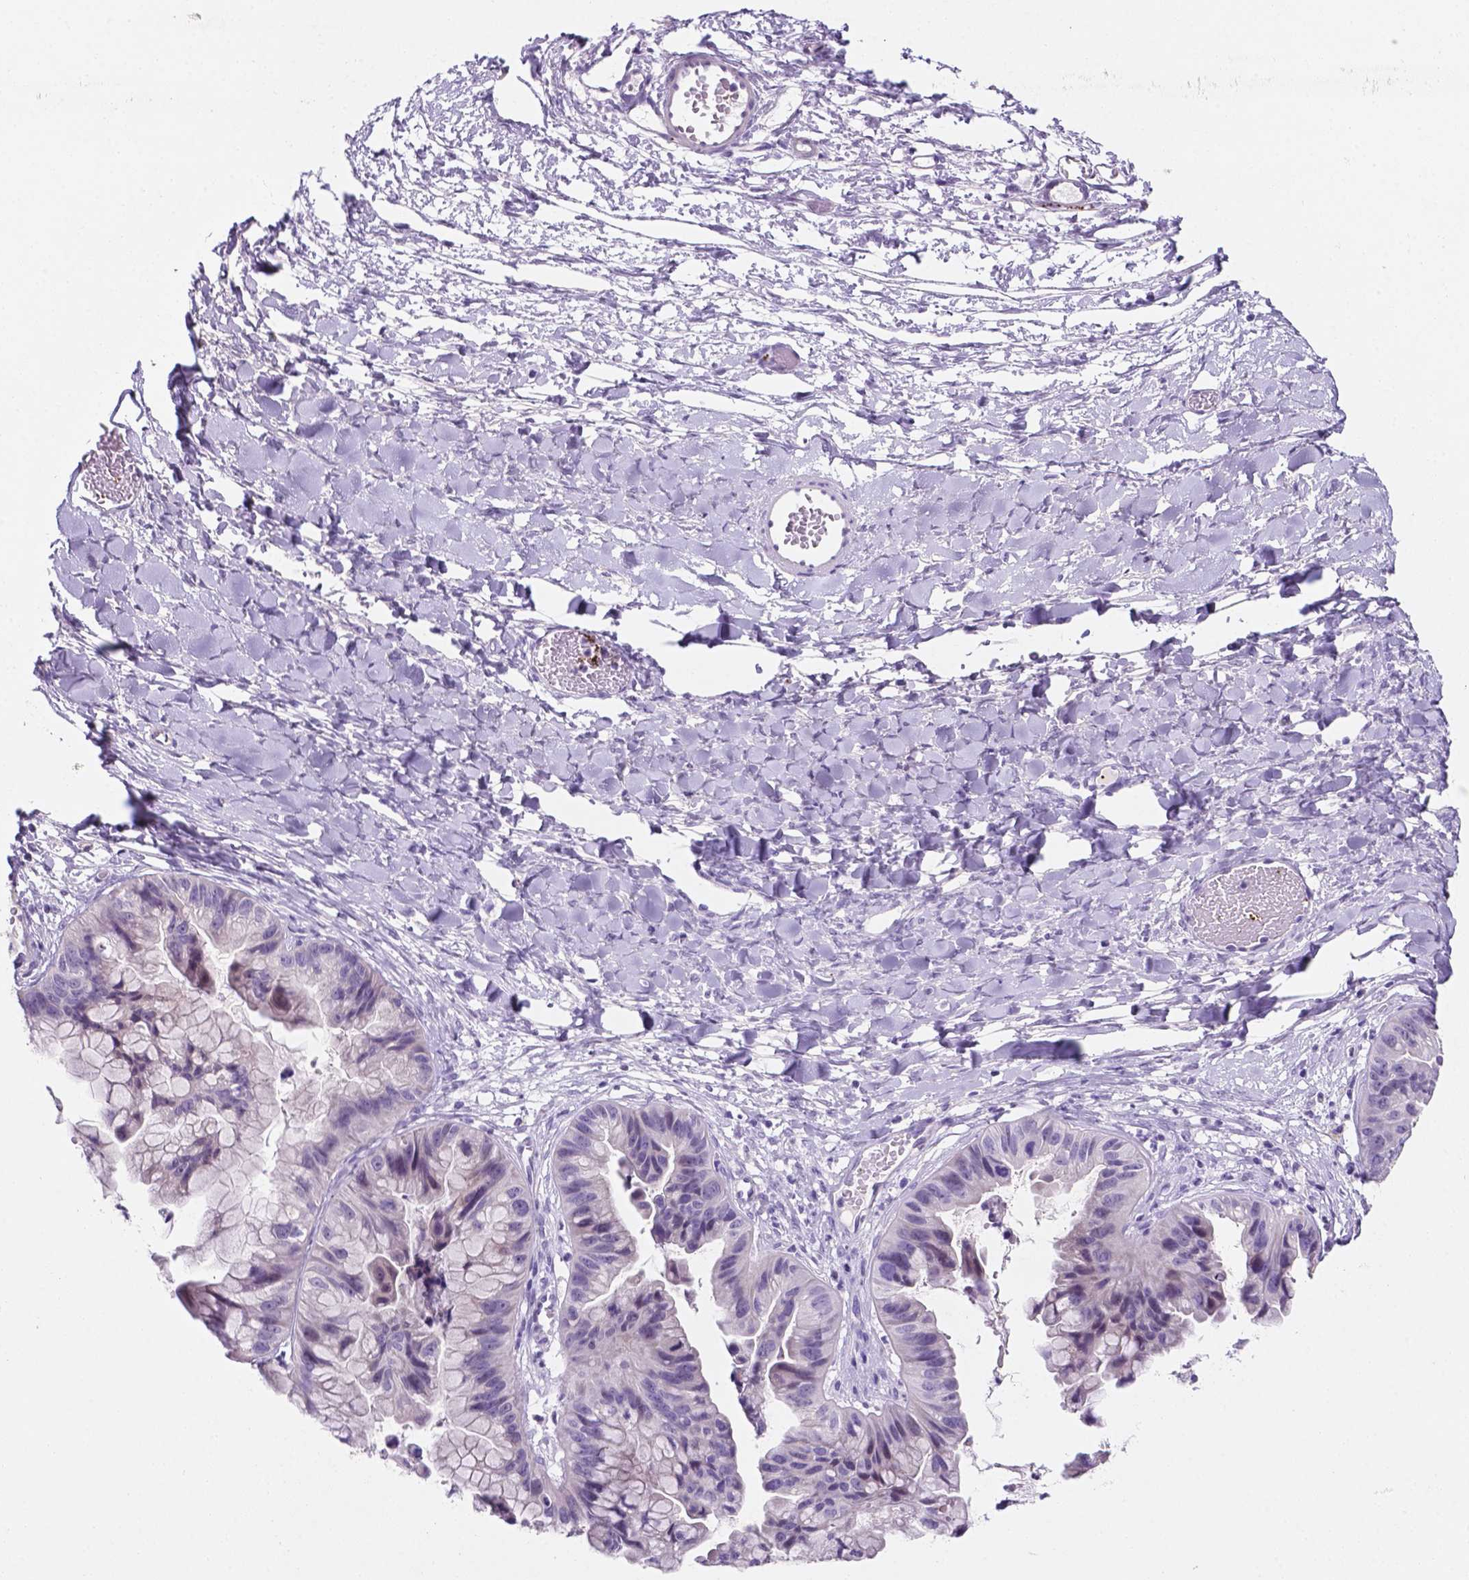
{"staining": {"intensity": "negative", "quantity": "none", "location": "none"}, "tissue": "ovarian cancer", "cell_type": "Tumor cells", "image_type": "cancer", "snomed": [{"axis": "morphology", "description": "Cystadenocarcinoma, mucinous, NOS"}, {"axis": "topography", "description": "Ovary"}], "caption": "Immunohistochemistry (IHC) image of human ovarian mucinous cystadenocarcinoma stained for a protein (brown), which demonstrates no positivity in tumor cells.", "gene": "EBLN2", "patient": {"sex": "female", "age": 76}}